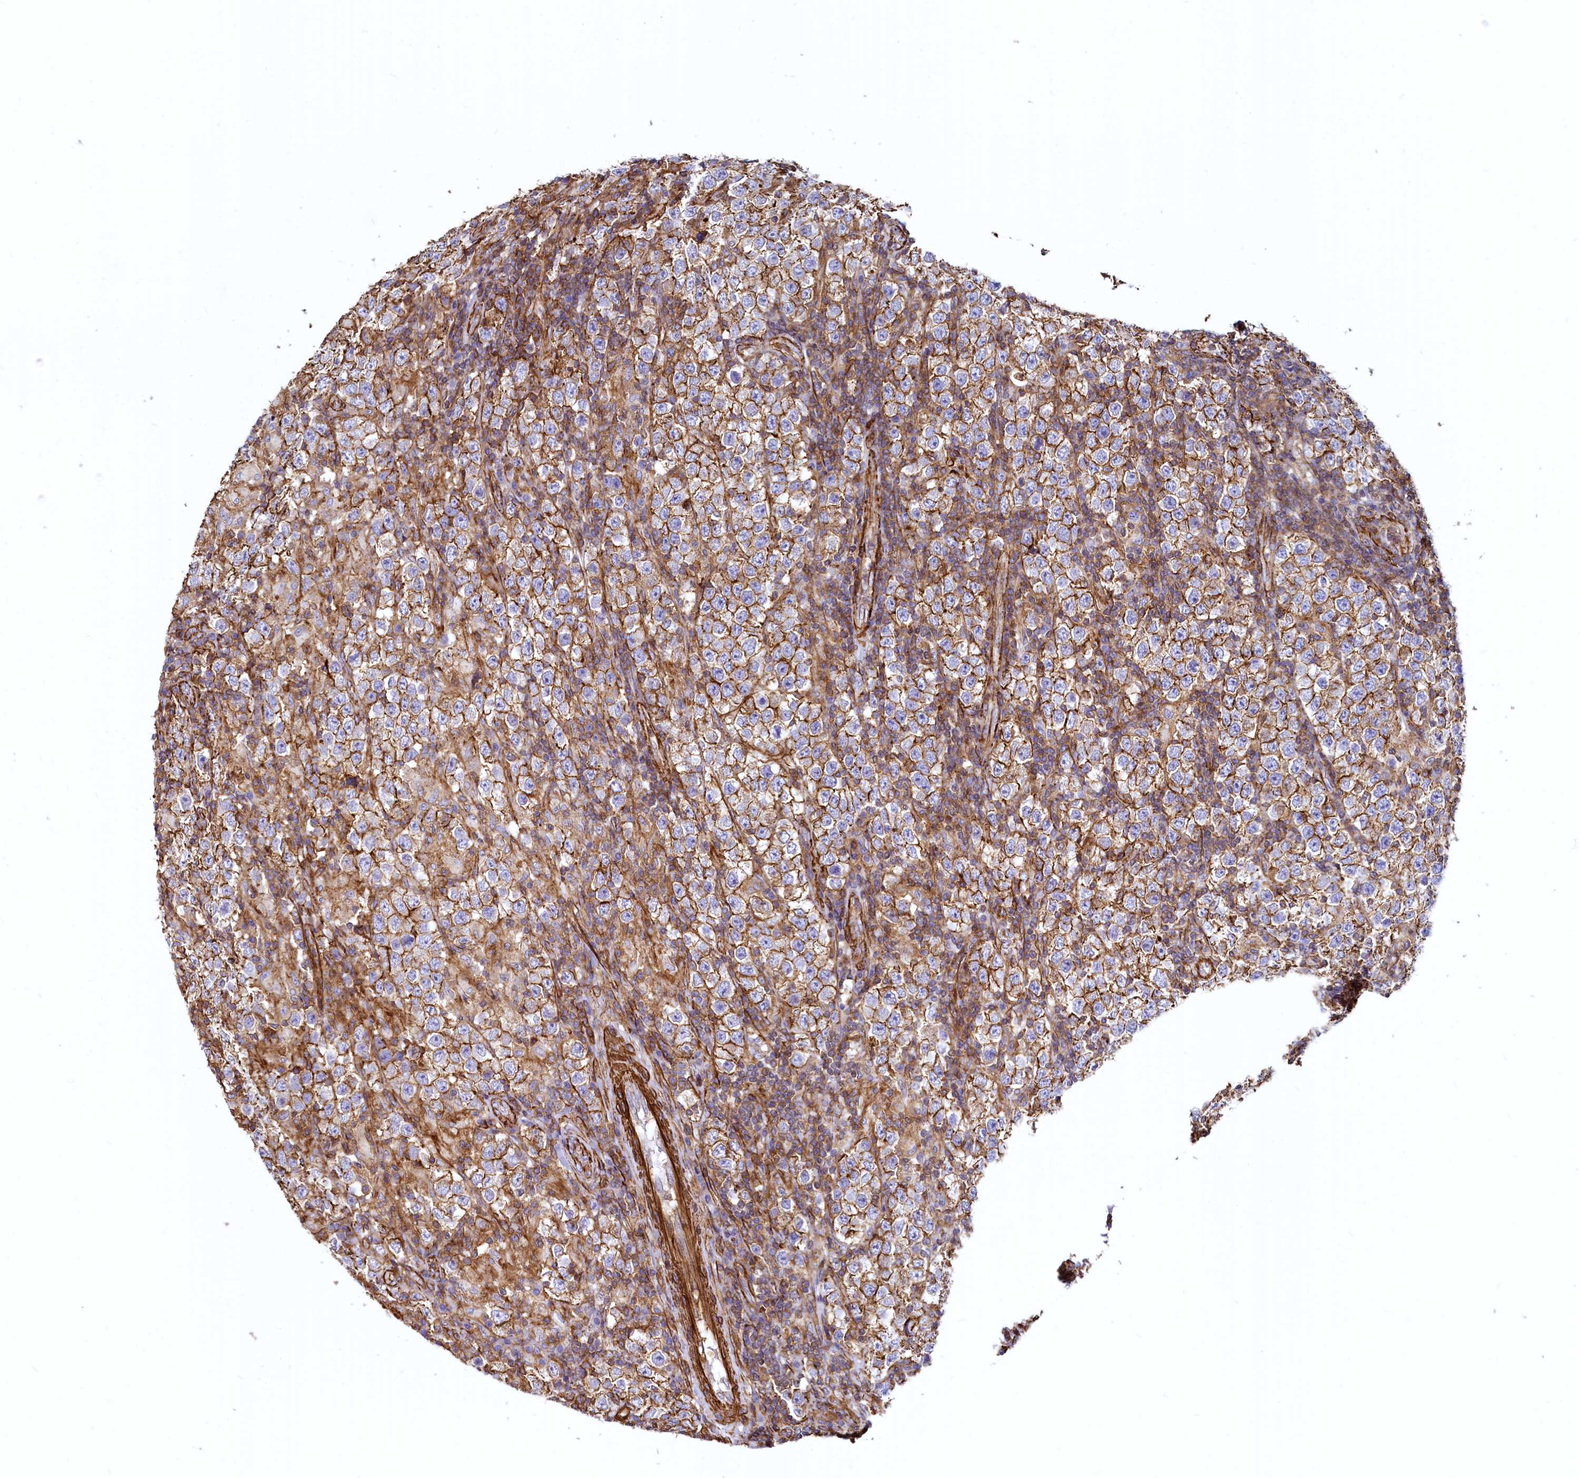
{"staining": {"intensity": "strong", "quantity": ">75%", "location": "cytoplasmic/membranous"}, "tissue": "testis cancer", "cell_type": "Tumor cells", "image_type": "cancer", "snomed": [{"axis": "morphology", "description": "Normal tissue, NOS"}, {"axis": "morphology", "description": "Urothelial carcinoma, High grade"}, {"axis": "morphology", "description": "Seminoma, NOS"}, {"axis": "morphology", "description": "Carcinoma, Embryonal, NOS"}, {"axis": "topography", "description": "Urinary bladder"}, {"axis": "topography", "description": "Testis"}], "caption": "Human seminoma (testis) stained with a protein marker reveals strong staining in tumor cells.", "gene": "THBS1", "patient": {"sex": "male", "age": 41}}